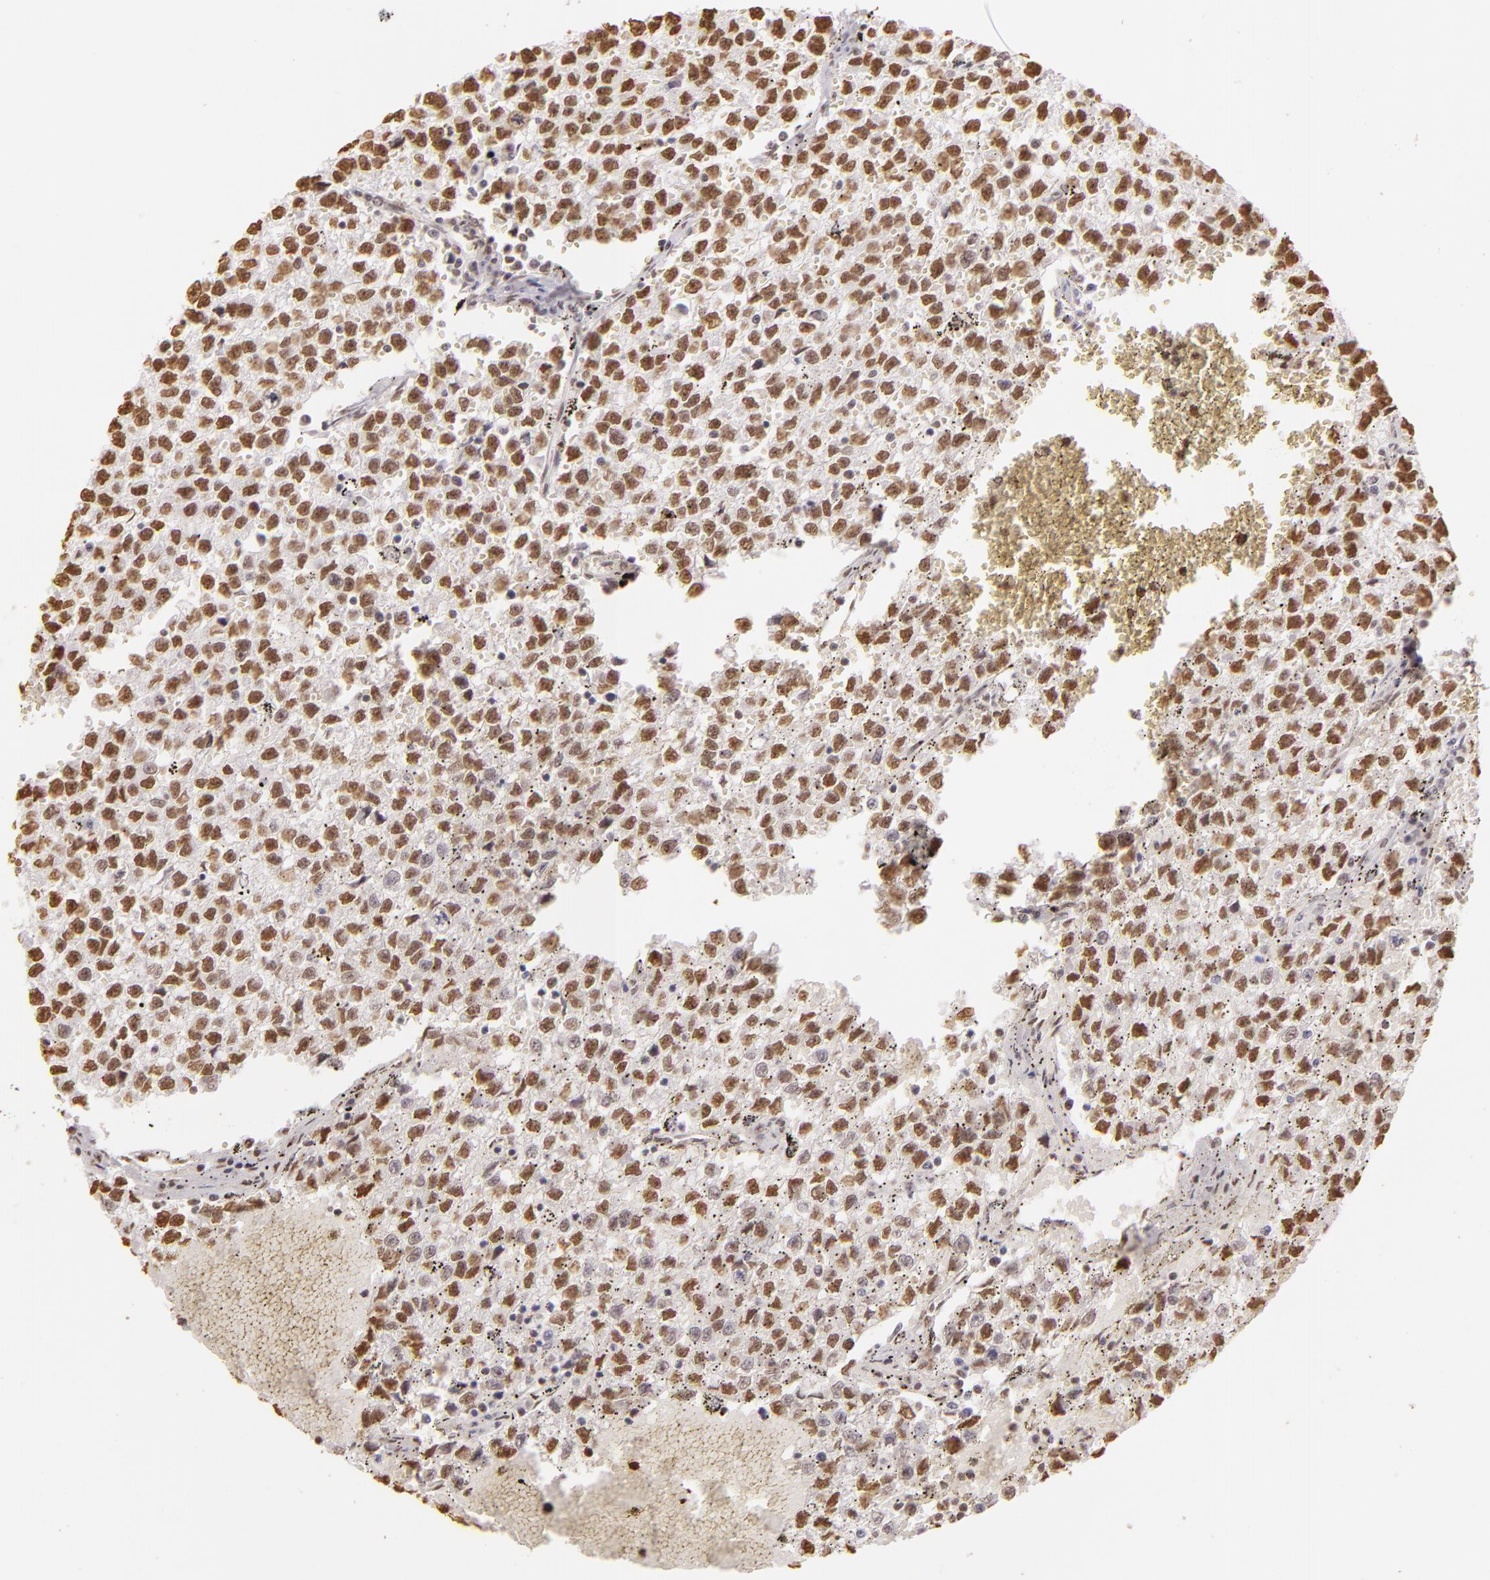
{"staining": {"intensity": "strong", "quantity": "25%-75%", "location": "nuclear"}, "tissue": "testis cancer", "cell_type": "Tumor cells", "image_type": "cancer", "snomed": [{"axis": "morphology", "description": "Seminoma, NOS"}, {"axis": "topography", "description": "Testis"}], "caption": "A high-resolution photomicrograph shows immunohistochemistry (IHC) staining of testis seminoma, which displays strong nuclear positivity in about 25%-75% of tumor cells.", "gene": "PAPOLA", "patient": {"sex": "male", "age": 35}}